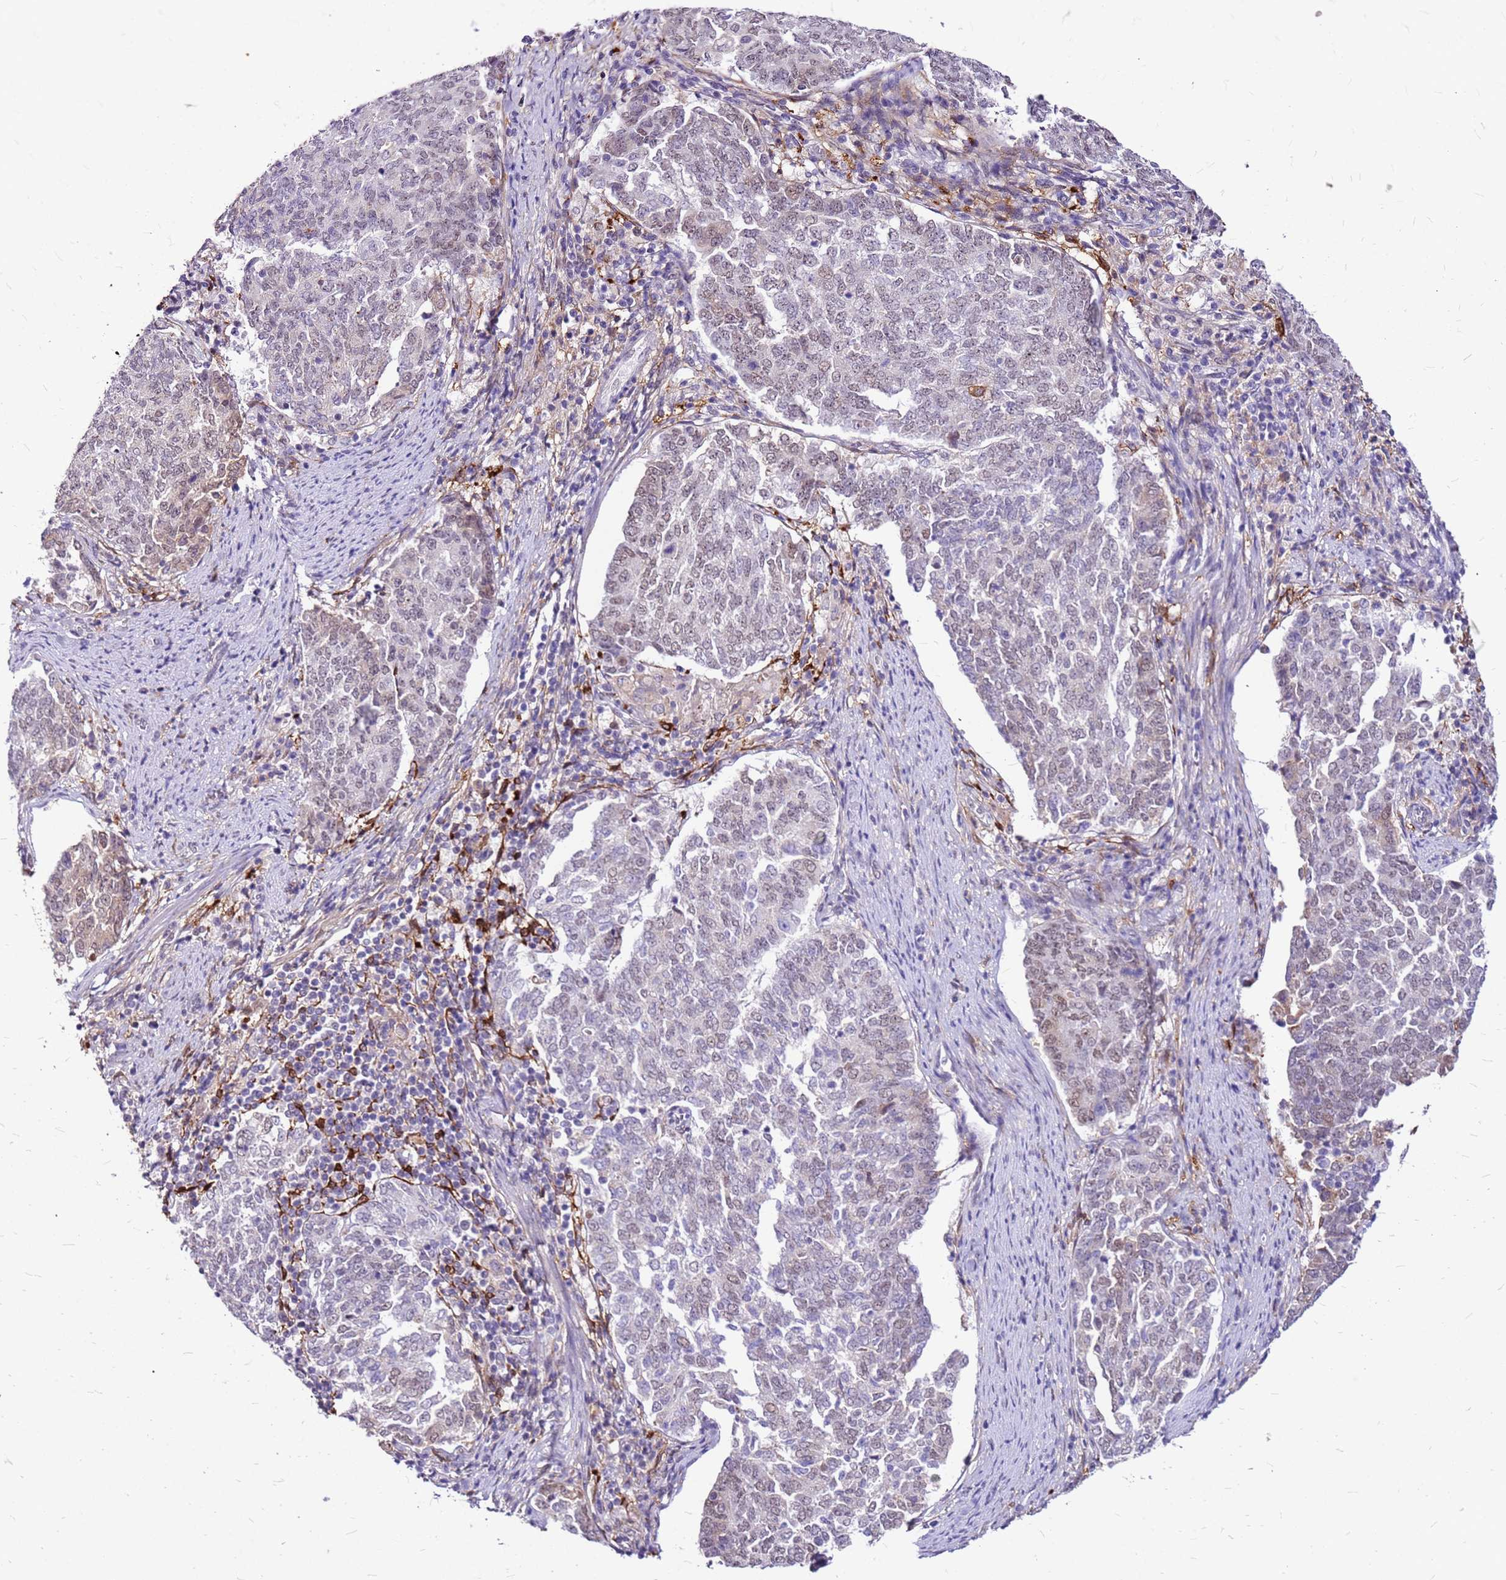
{"staining": {"intensity": "moderate", "quantity": "<25%", "location": "cytoplasmic/membranous"}, "tissue": "endometrial cancer", "cell_type": "Tumor cells", "image_type": "cancer", "snomed": [{"axis": "morphology", "description": "Adenocarcinoma, NOS"}, {"axis": "topography", "description": "Endometrium"}], "caption": "The micrograph reveals immunohistochemical staining of endometrial cancer. There is moderate cytoplasmic/membranous positivity is present in approximately <25% of tumor cells.", "gene": "ALDH1A3", "patient": {"sex": "female", "age": 80}}